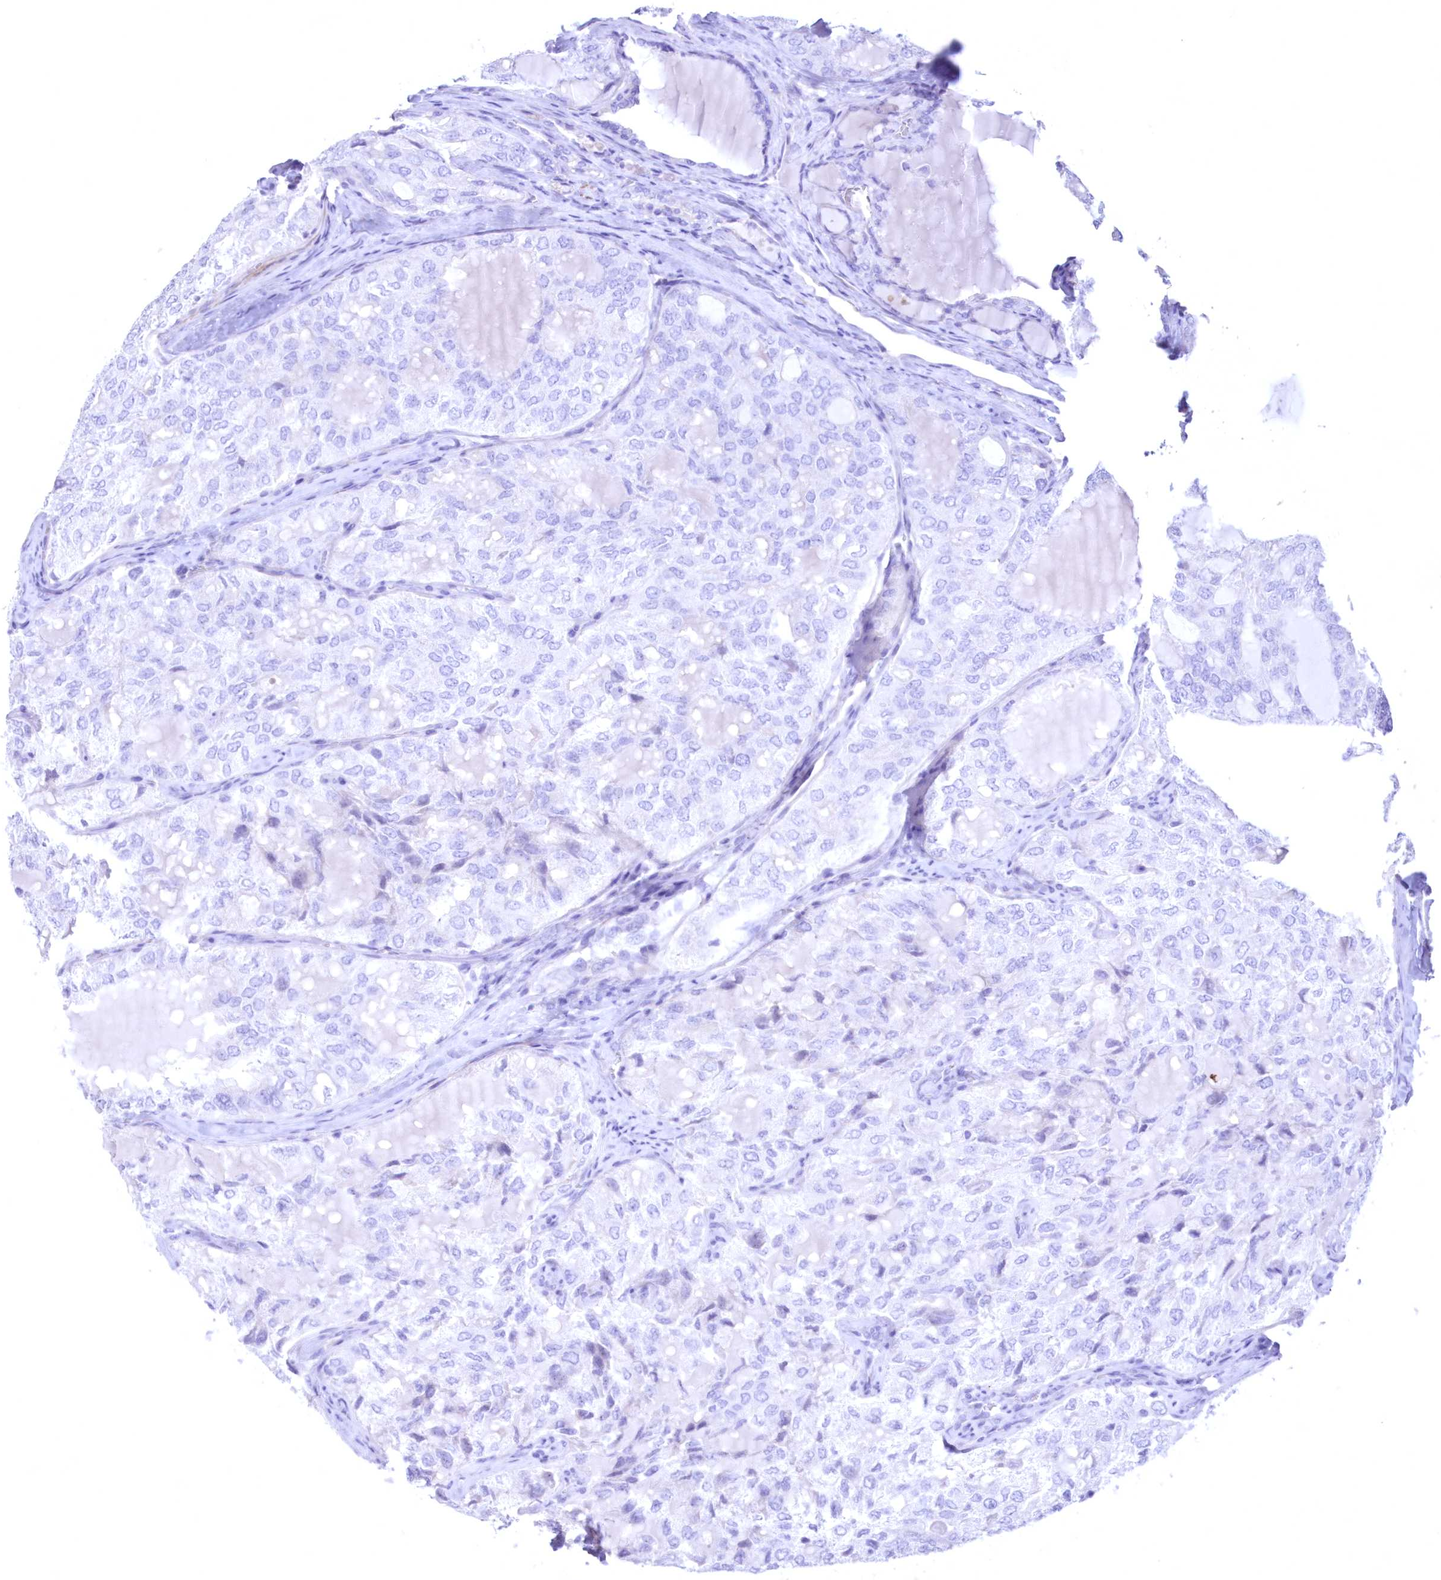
{"staining": {"intensity": "negative", "quantity": "none", "location": "none"}, "tissue": "thyroid cancer", "cell_type": "Tumor cells", "image_type": "cancer", "snomed": [{"axis": "morphology", "description": "Follicular adenoma carcinoma, NOS"}, {"axis": "topography", "description": "Thyroid gland"}], "caption": "There is no significant positivity in tumor cells of thyroid cancer.", "gene": "WDR74", "patient": {"sex": "male", "age": 75}}